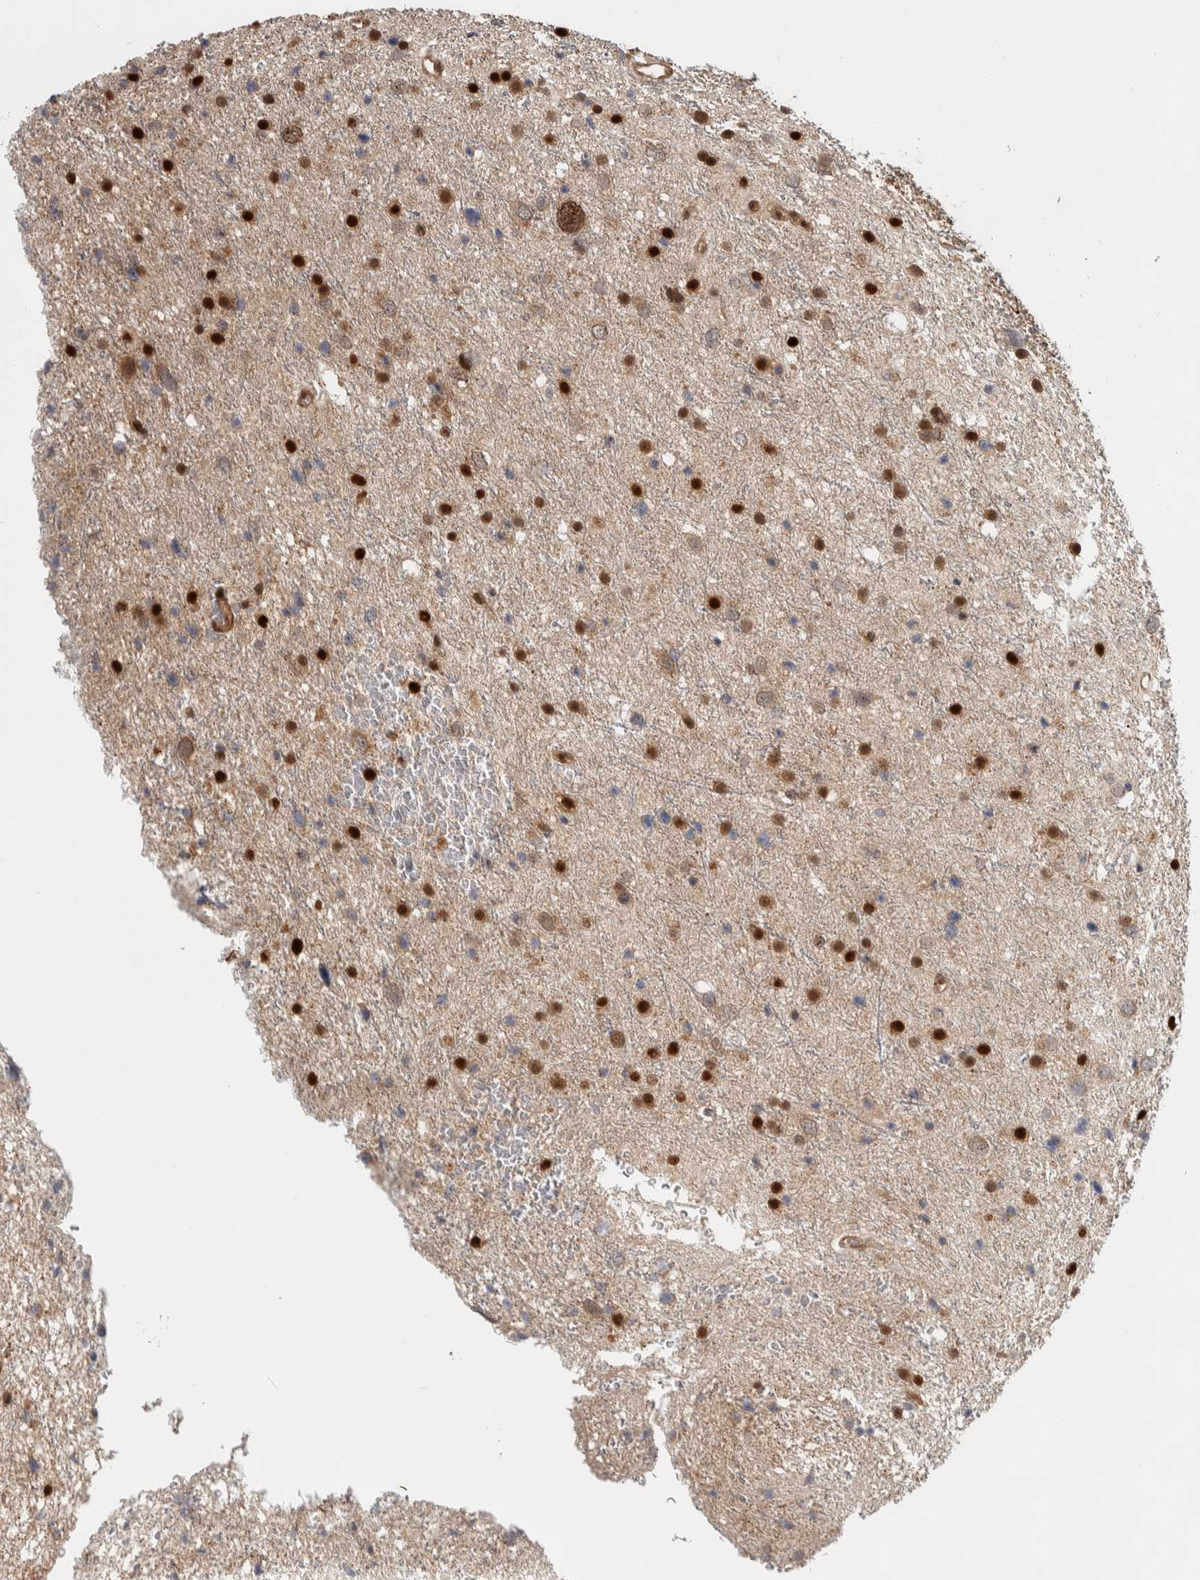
{"staining": {"intensity": "moderate", "quantity": "<25%", "location": "nuclear"}, "tissue": "glioma", "cell_type": "Tumor cells", "image_type": "cancer", "snomed": [{"axis": "morphology", "description": "Glioma, malignant, Low grade"}, {"axis": "topography", "description": "Brain"}], "caption": "Immunohistochemistry (DAB) staining of human glioma shows moderate nuclear protein expression in about <25% of tumor cells.", "gene": "RPS6KA4", "patient": {"sex": "female", "age": 37}}